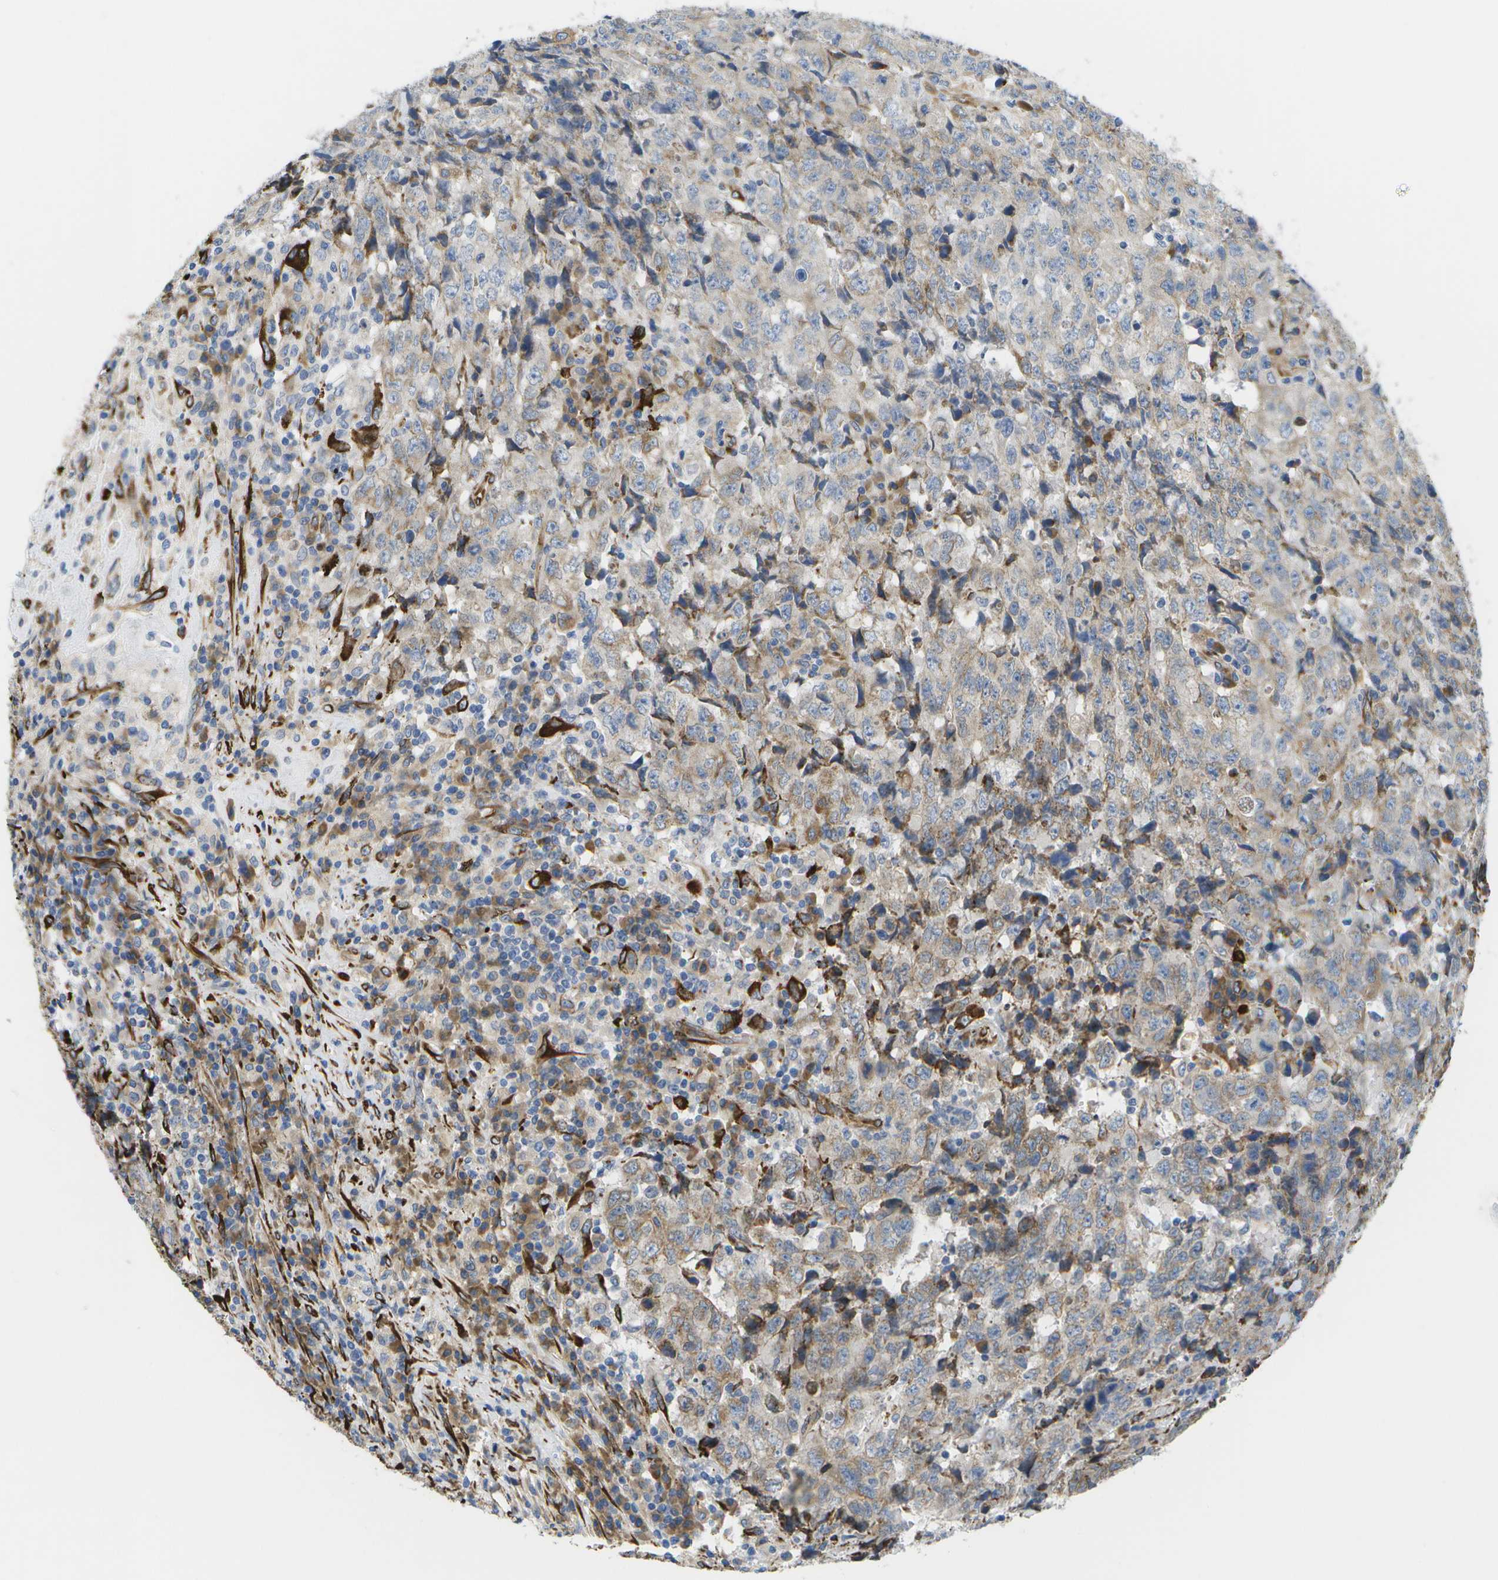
{"staining": {"intensity": "moderate", "quantity": "25%-75%", "location": "cytoplasmic/membranous"}, "tissue": "testis cancer", "cell_type": "Tumor cells", "image_type": "cancer", "snomed": [{"axis": "morphology", "description": "Necrosis, NOS"}, {"axis": "morphology", "description": "Carcinoma, Embryonal, NOS"}, {"axis": "topography", "description": "Testis"}], "caption": "Immunohistochemical staining of testis cancer (embryonal carcinoma) reveals moderate cytoplasmic/membranous protein positivity in about 25%-75% of tumor cells.", "gene": "ZDHHC17", "patient": {"sex": "male", "age": 19}}